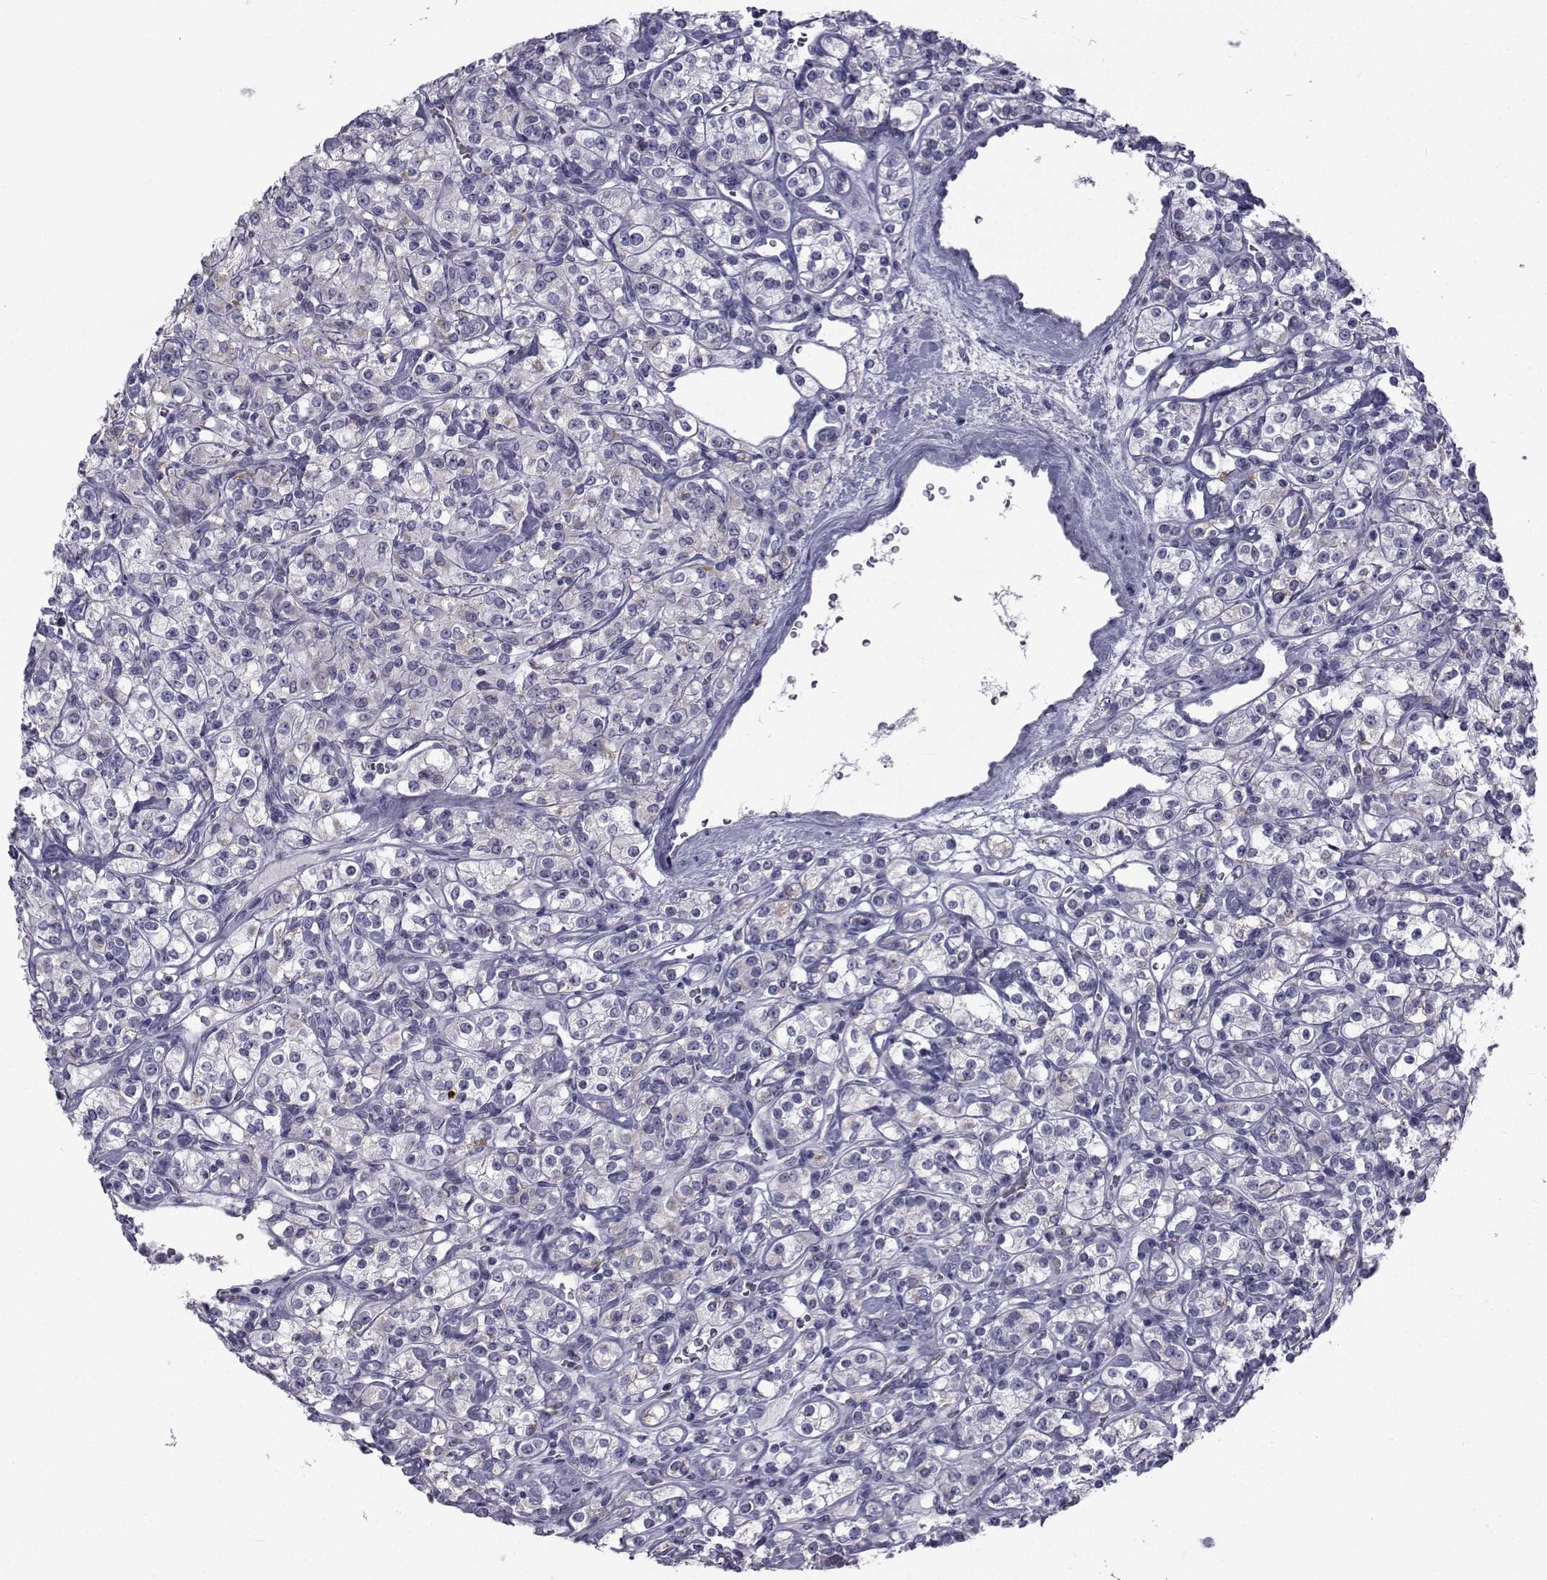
{"staining": {"intensity": "negative", "quantity": "none", "location": "none"}, "tissue": "renal cancer", "cell_type": "Tumor cells", "image_type": "cancer", "snomed": [{"axis": "morphology", "description": "Adenocarcinoma, NOS"}, {"axis": "topography", "description": "Kidney"}], "caption": "An IHC micrograph of adenocarcinoma (renal) is shown. There is no staining in tumor cells of adenocarcinoma (renal).", "gene": "FDXR", "patient": {"sex": "male", "age": 77}}